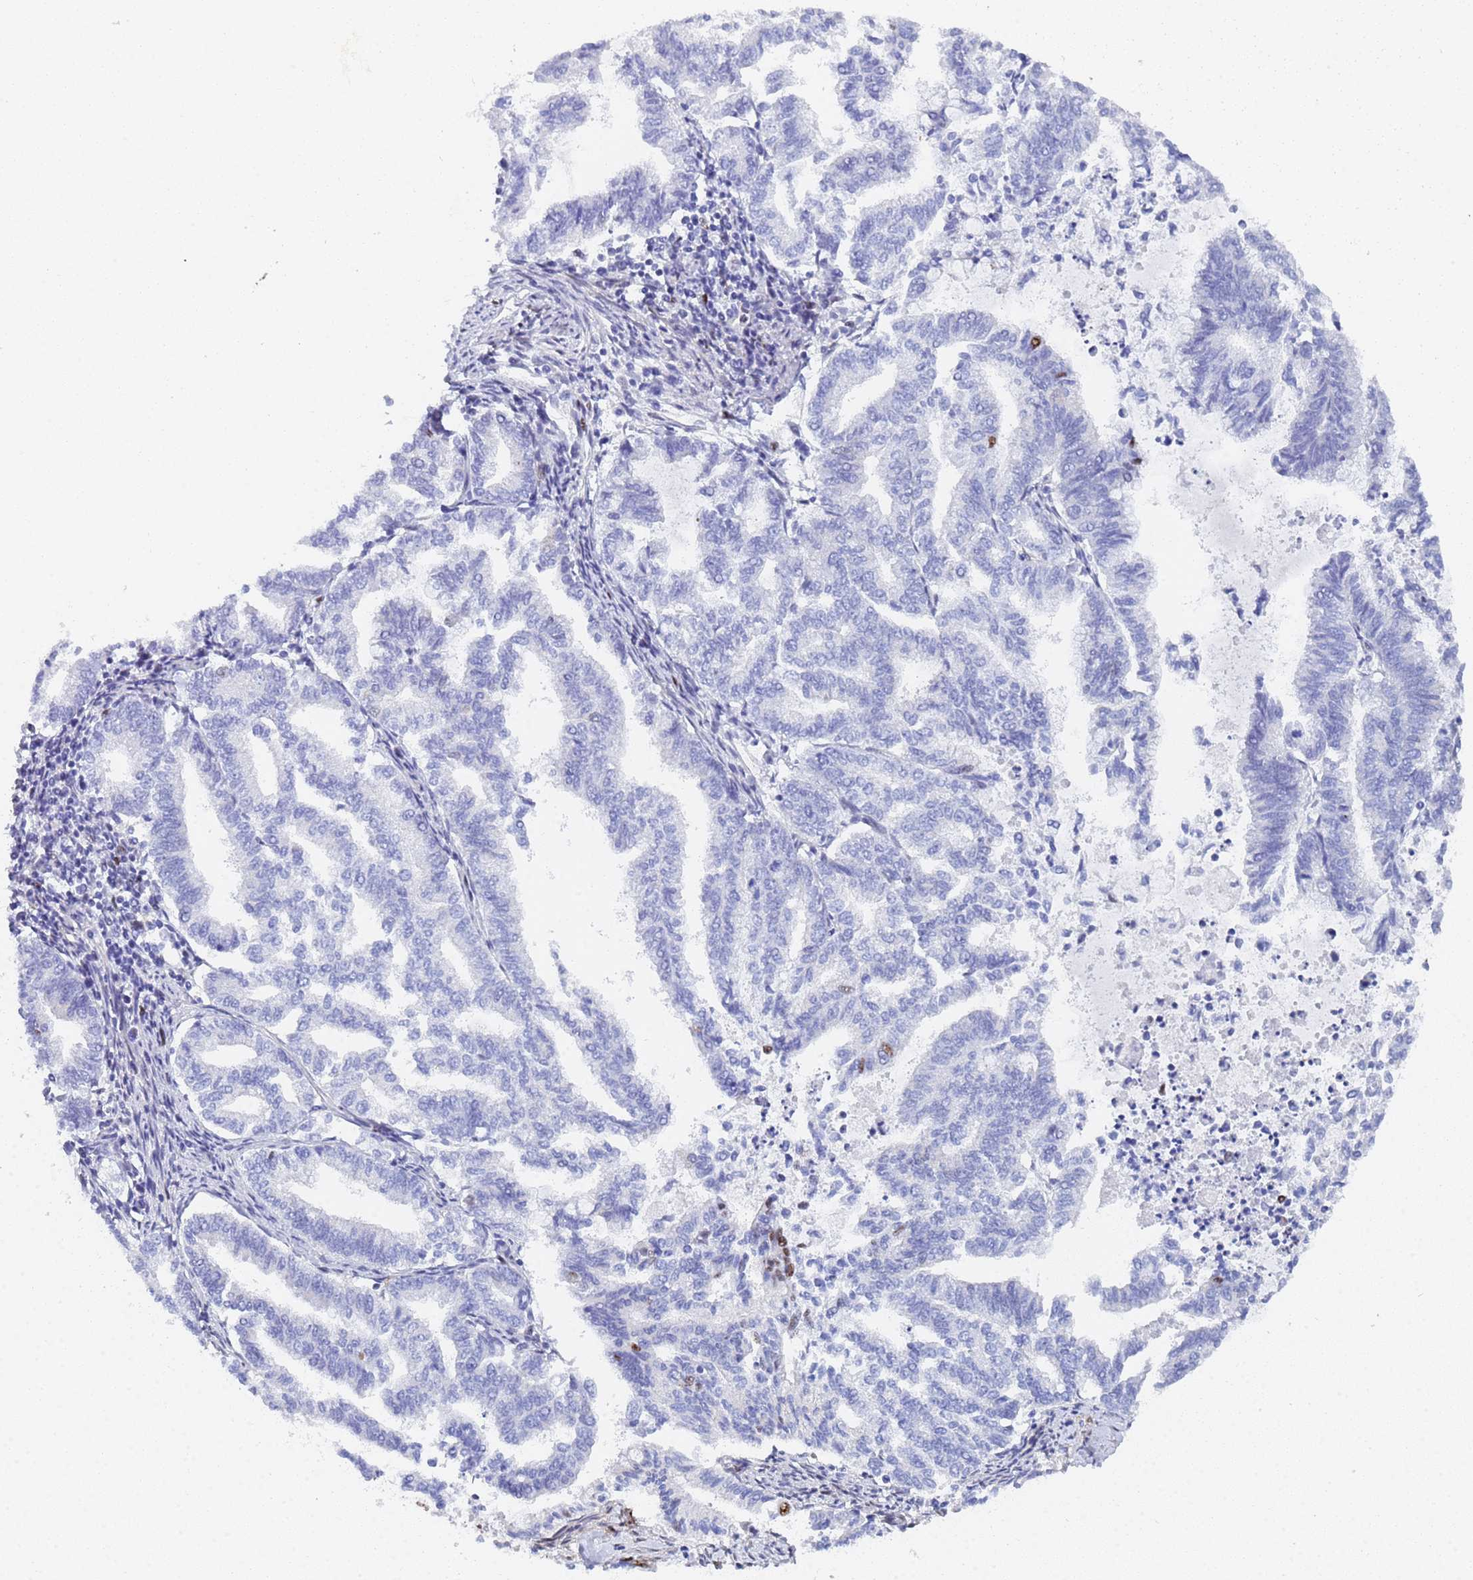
{"staining": {"intensity": "negative", "quantity": "none", "location": "none"}, "tissue": "endometrial cancer", "cell_type": "Tumor cells", "image_type": "cancer", "snomed": [{"axis": "morphology", "description": "Adenocarcinoma, NOS"}, {"axis": "topography", "description": "Endometrium"}], "caption": "Tumor cells show no significant protein expression in endometrial cancer. The staining is performed using DAB (3,3'-diaminobenzidine) brown chromogen with nuclei counter-stained in using hematoxylin.", "gene": "PRRT4", "patient": {"sex": "female", "age": 79}}